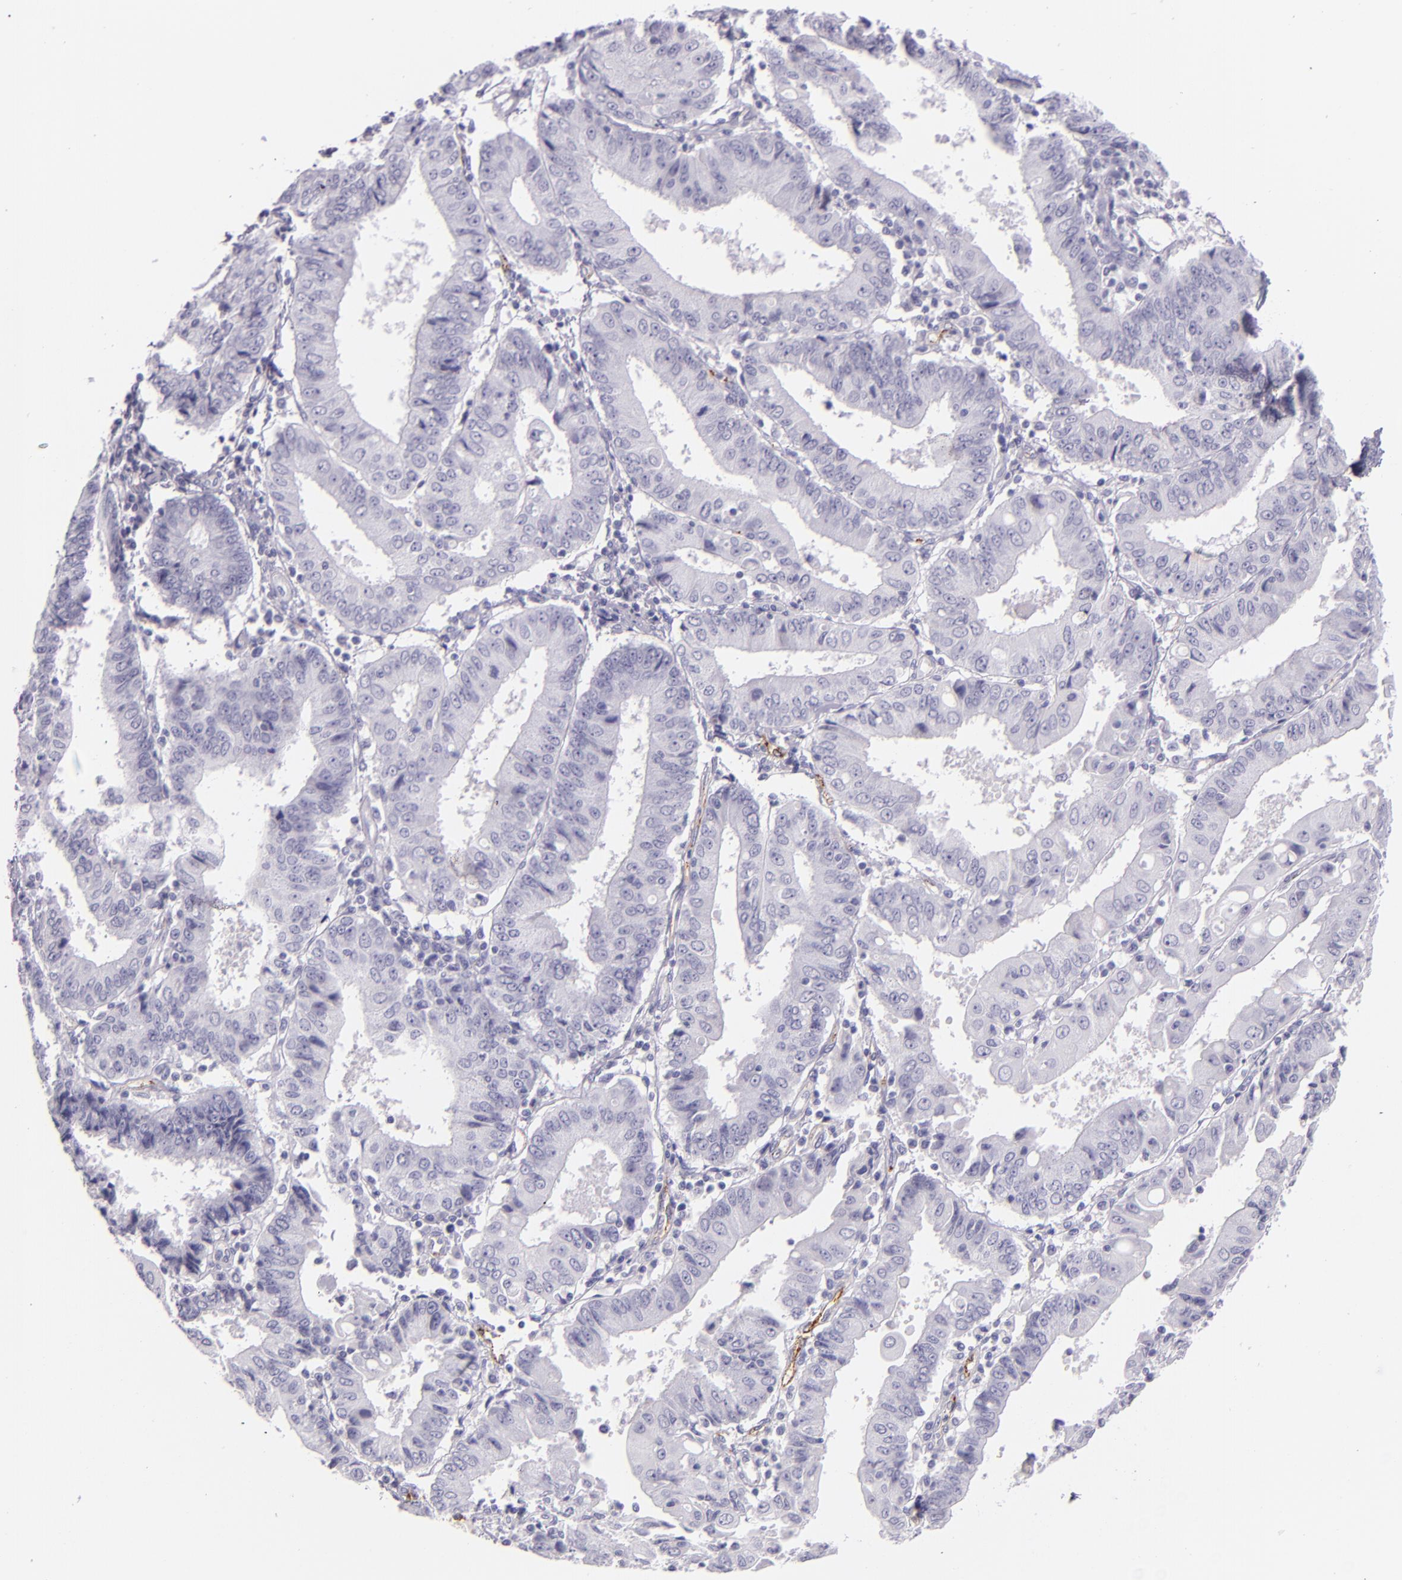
{"staining": {"intensity": "negative", "quantity": "none", "location": "none"}, "tissue": "endometrial cancer", "cell_type": "Tumor cells", "image_type": "cancer", "snomed": [{"axis": "morphology", "description": "Adenocarcinoma, NOS"}, {"axis": "topography", "description": "Endometrium"}], "caption": "An IHC histopathology image of adenocarcinoma (endometrial) is shown. There is no staining in tumor cells of adenocarcinoma (endometrial). (Stains: DAB (3,3'-diaminobenzidine) immunohistochemistry (IHC) with hematoxylin counter stain, Microscopy: brightfield microscopy at high magnification).", "gene": "SELP", "patient": {"sex": "female", "age": 75}}